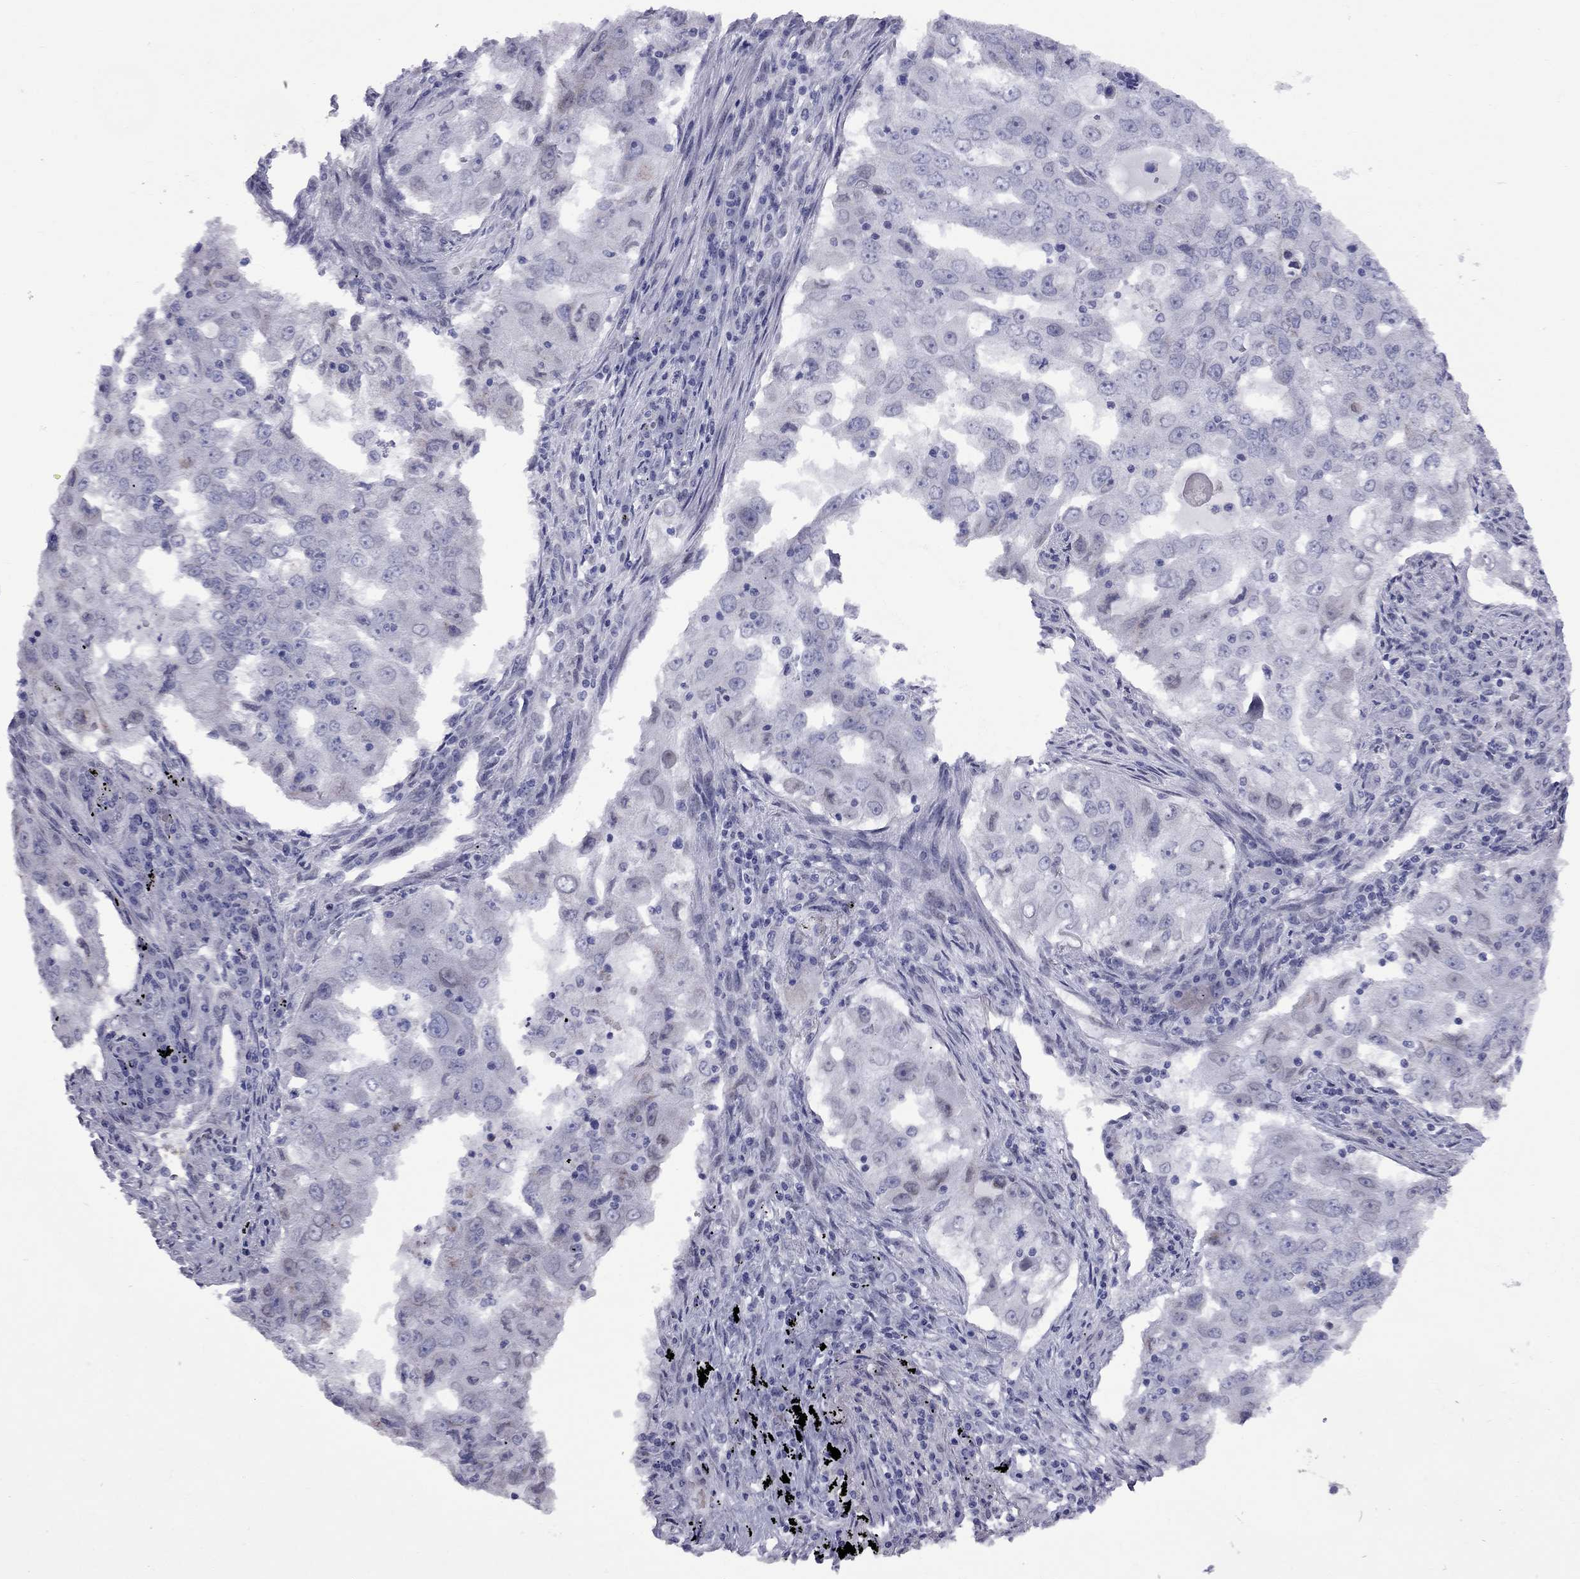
{"staining": {"intensity": "negative", "quantity": "none", "location": "none"}, "tissue": "lung cancer", "cell_type": "Tumor cells", "image_type": "cancer", "snomed": [{"axis": "morphology", "description": "Adenocarcinoma, NOS"}, {"axis": "topography", "description": "Lung"}], "caption": "Immunohistochemistry micrograph of neoplastic tissue: lung adenocarcinoma stained with DAB demonstrates no significant protein expression in tumor cells.", "gene": "CLTCL1", "patient": {"sex": "female", "age": 61}}